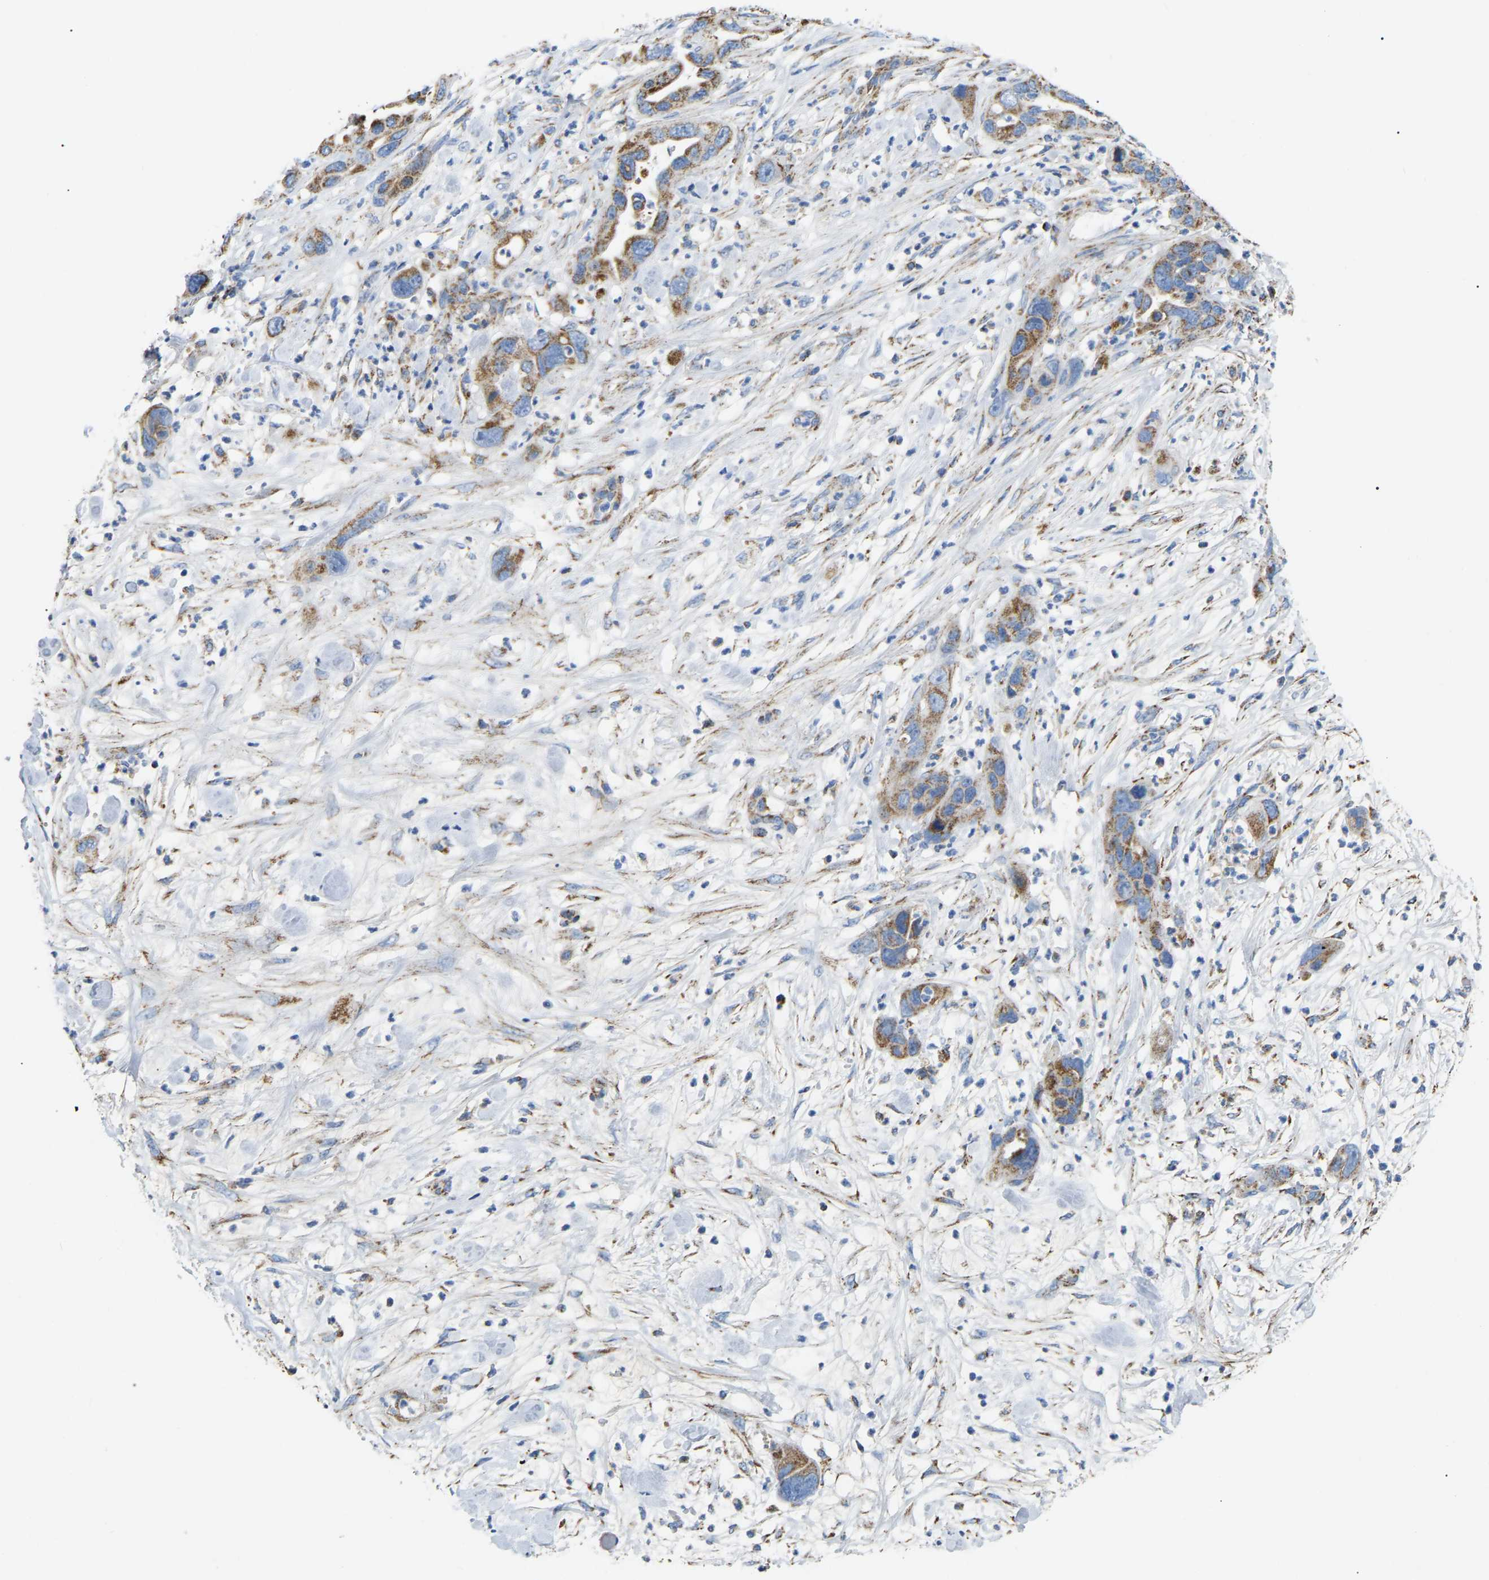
{"staining": {"intensity": "moderate", "quantity": ">75%", "location": "cytoplasmic/membranous"}, "tissue": "pancreatic cancer", "cell_type": "Tumor cells", "image_type": "cancer", "snomed": [{"axis": "morphology", "description": "Adenocarcinoma, NOS"}, {"axis": "topography", "description": "Pancreas"}], "caption": "DAB (3,3'-diaminobenzidine) immunohistochemical staining of human pancreatic adenocarcinoma demonstrates moderate cytoplasmic/membranous protein staining in about >75% of tumor cells.", "gene": "HIBADH", "patient": {"sex": "female", "age": 71}}